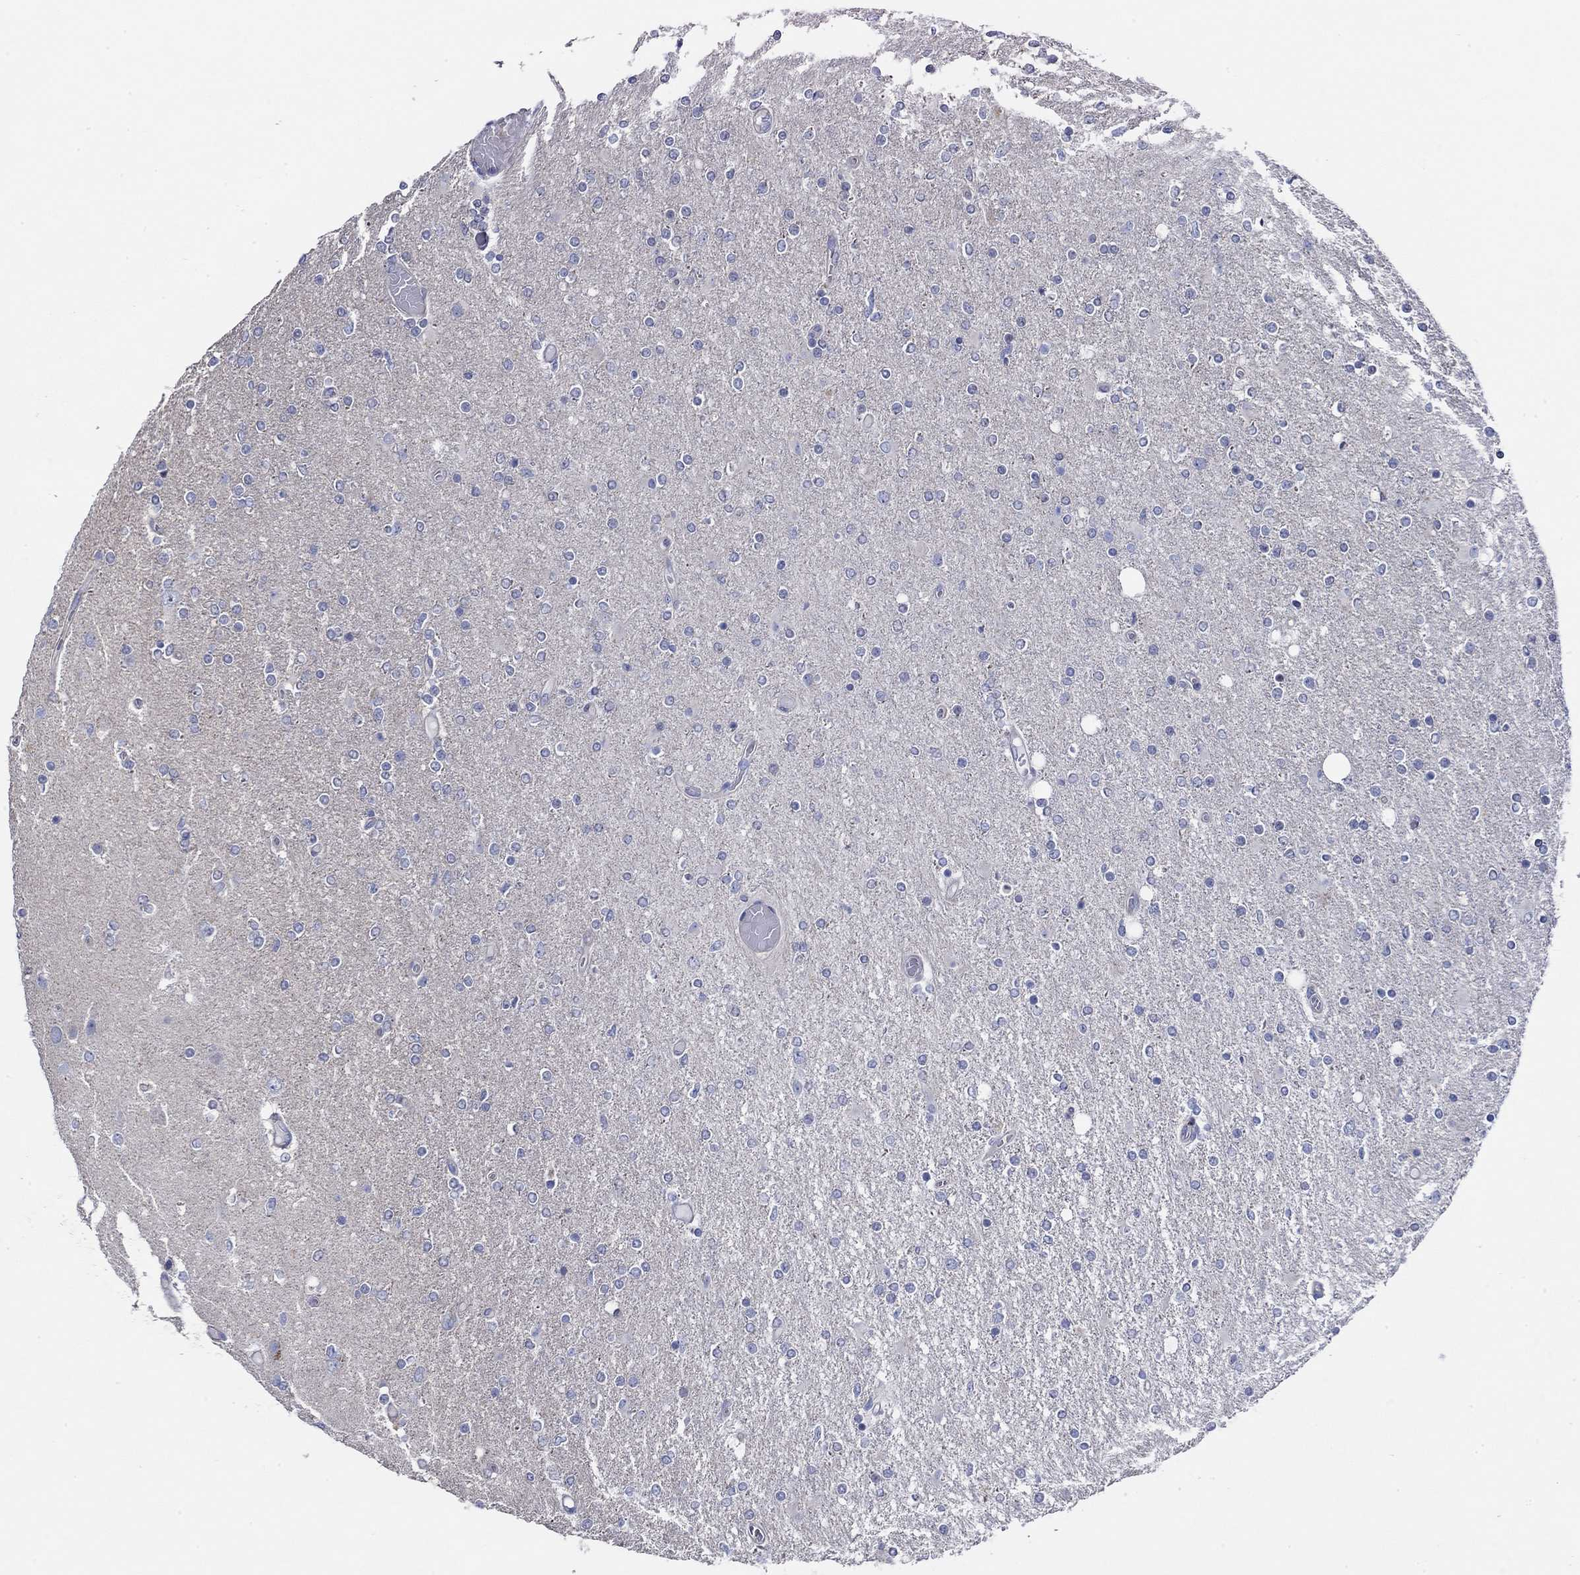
{"staining": {"intensity": "negative", "quantity": "none", "location": "none"}, "tissue": "glioma", "cell_type": "Tumor cells", "image_type": "cancer", "snomed": [{"axis": "morphology", "description": "Glioma, malignant, High grade"}, {"axis": "topography", "description": "Cerebral cortex"}], "caption": "Tumor cells are negative for brown protein staining in glioma.", "gene": "CFAP61", "patient": {"sex": "male", "age": 70}}